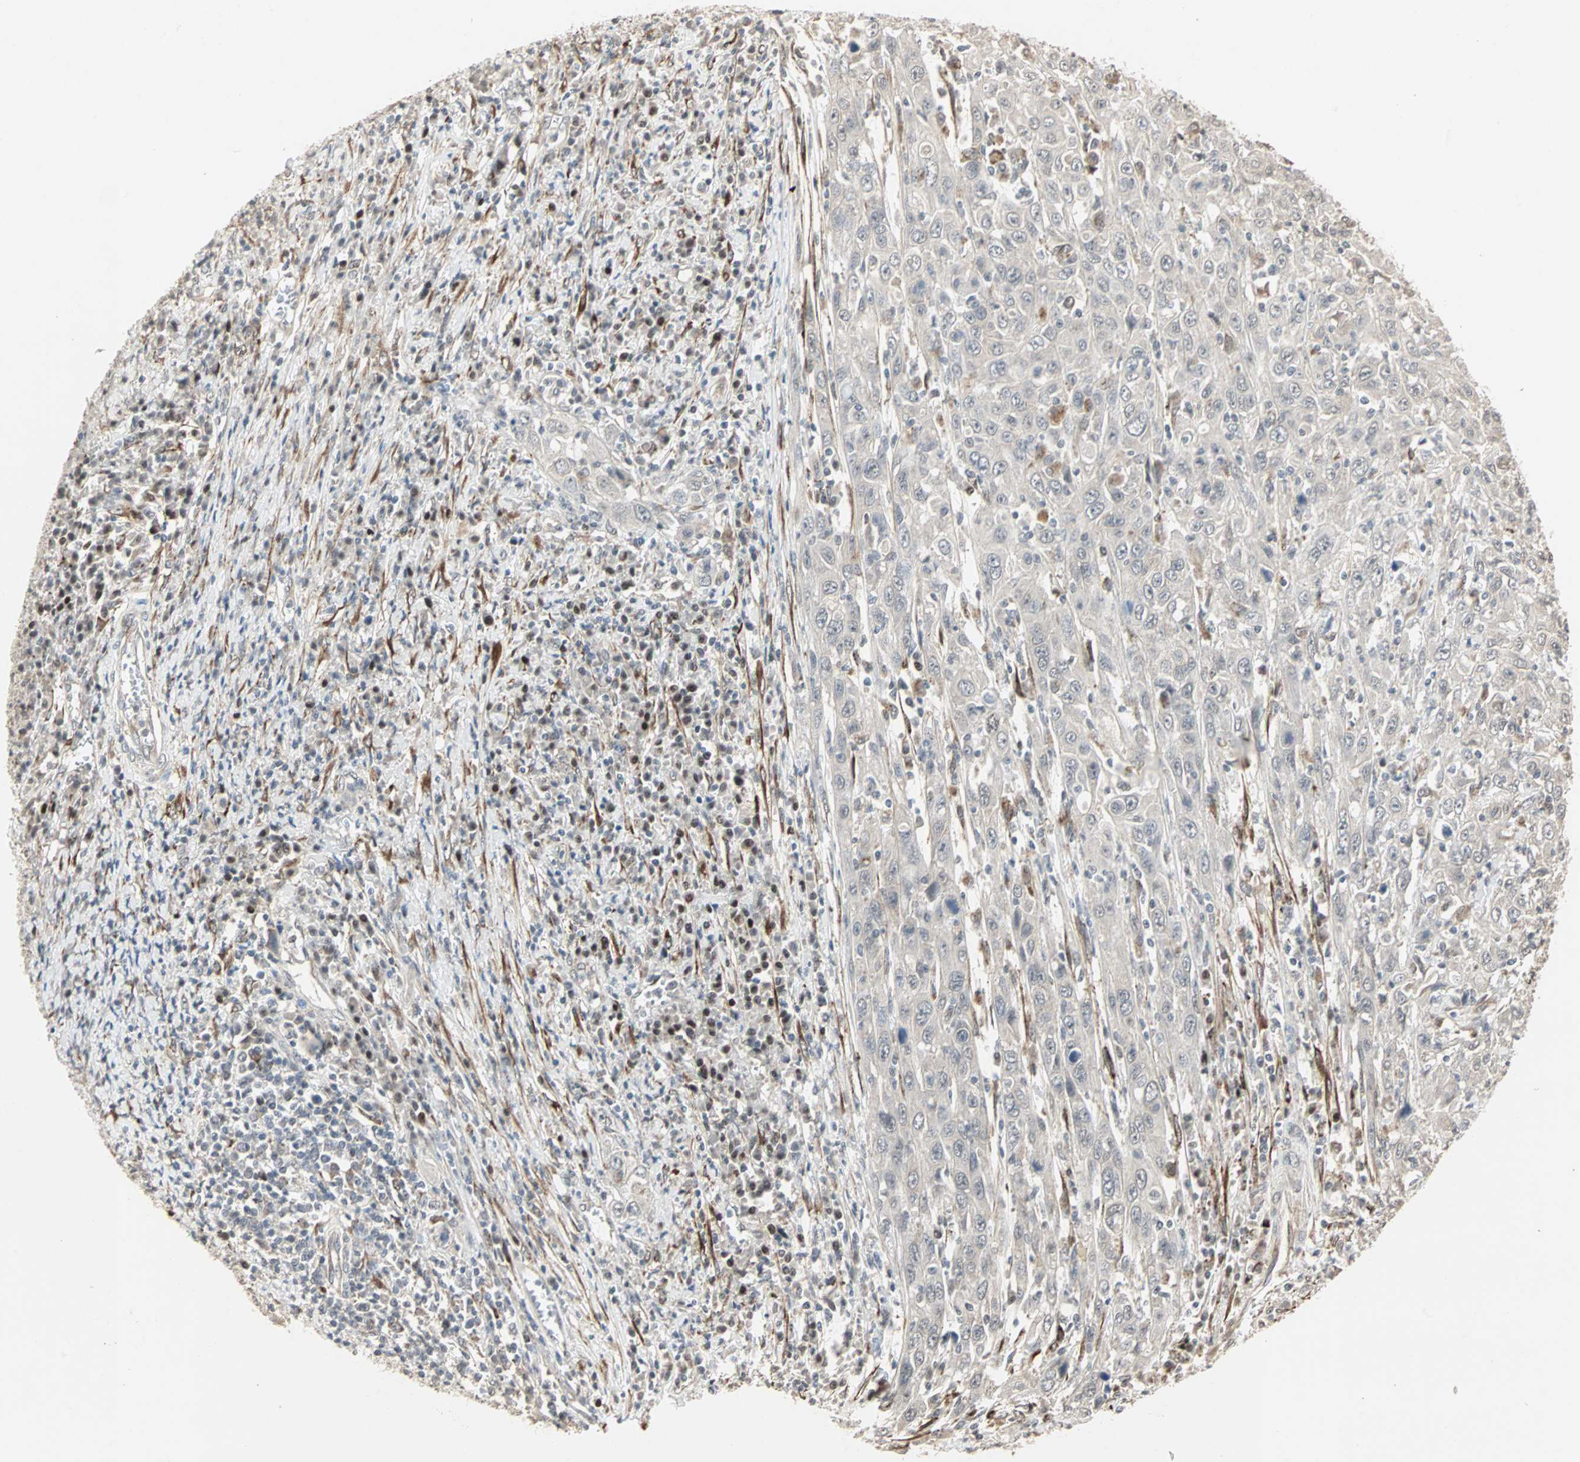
{"staining": {"intensity": "negative", "quantity": "none", "location": "none"}, "tissue": "cervical cancer", "cell_type": "Tumor cells", "image_type": "cancer", "snomed": [{"axis": "morphology", "description": "Squamous cell carcinoma, NOS"}, {"axis": "topography", "description": "Cervix"}], "caption": "Tumor cells are negative for protein expression in human cervical cancer.", "gene": "TRPV4", "patient": {"sex": "female", "age": 46}}